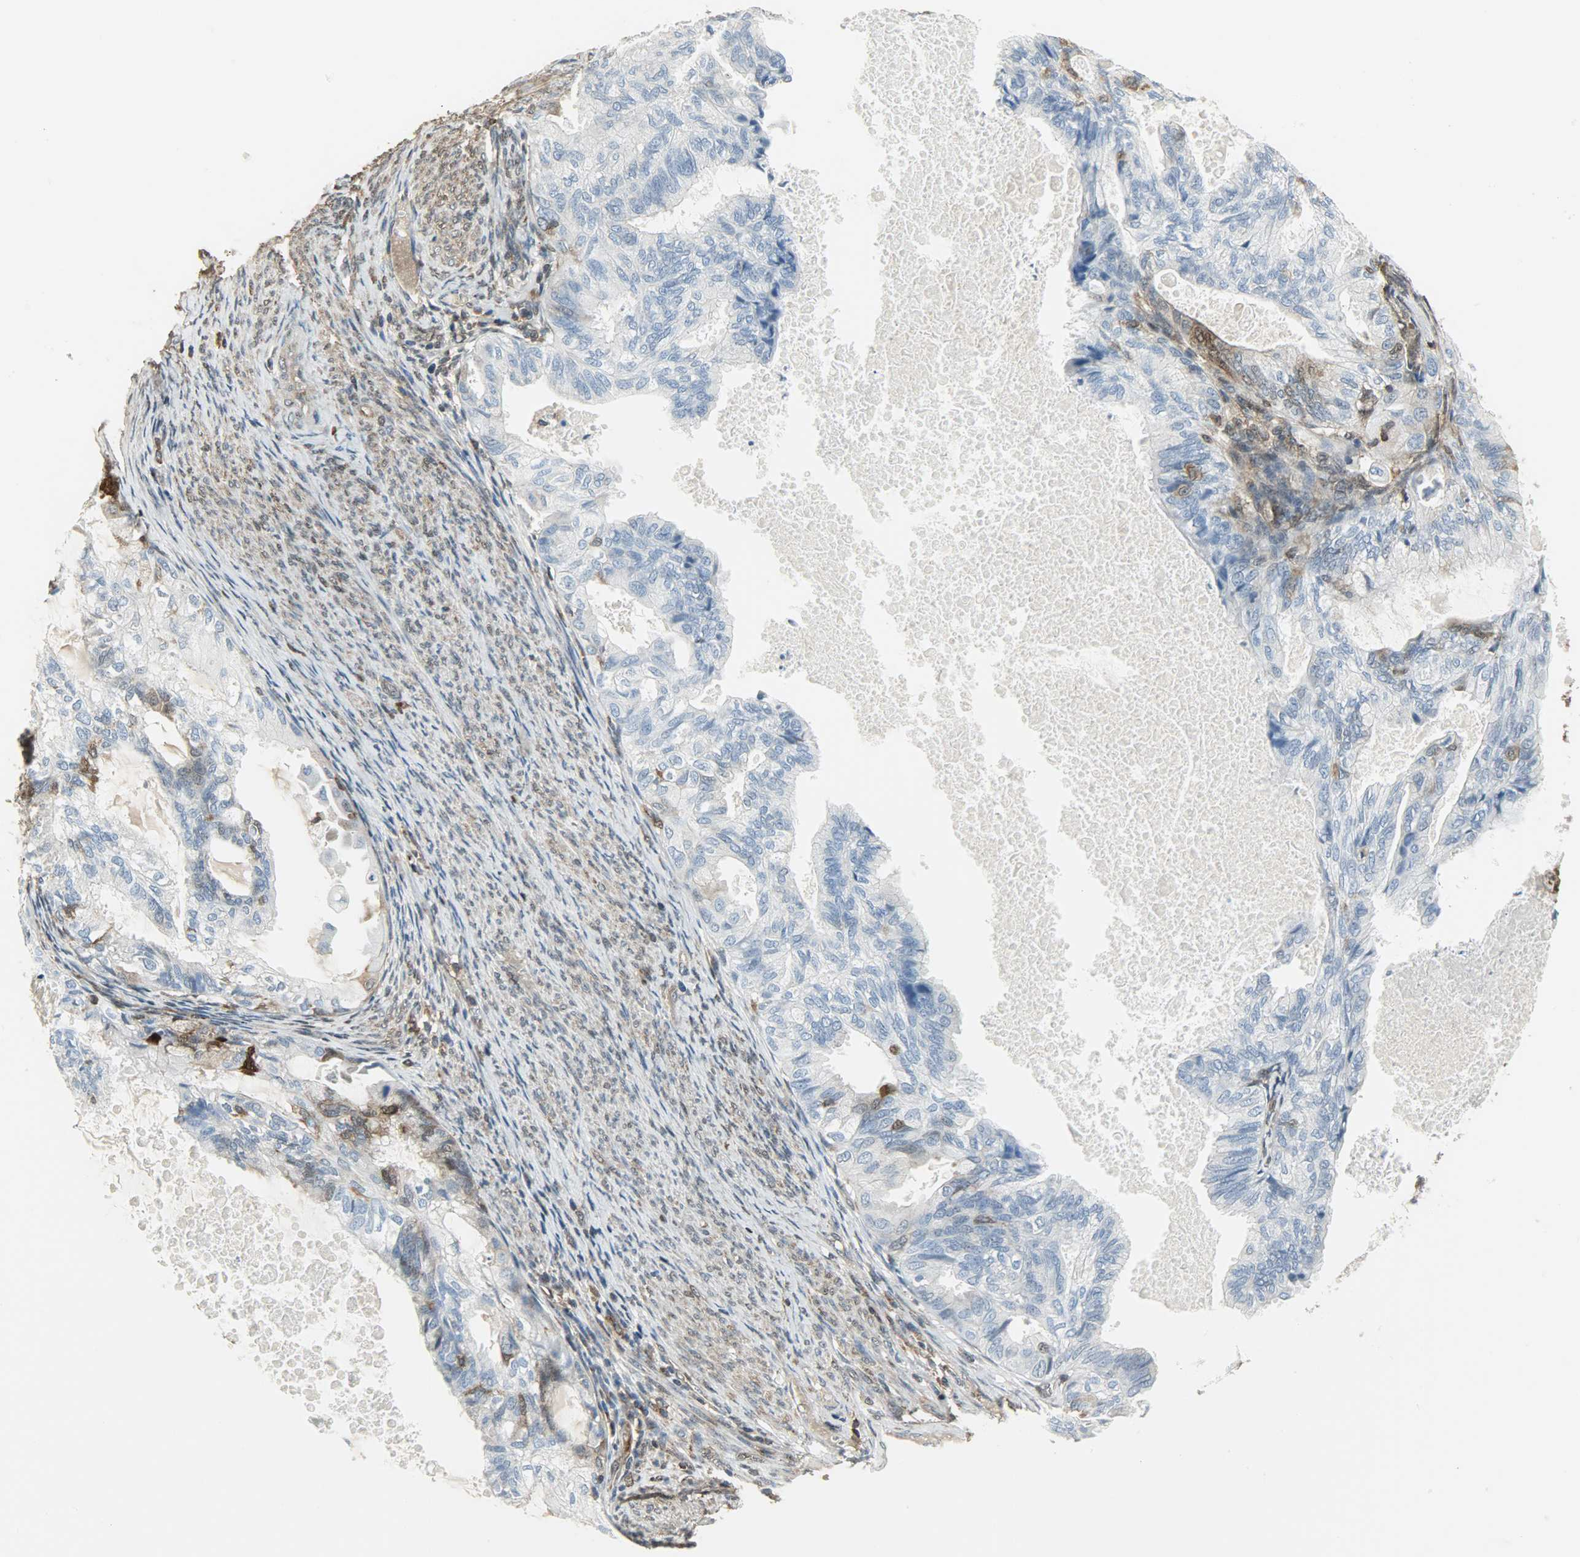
{"staining": {"intensity": "moderate", "quantity": "<25%", "location": "cytoplasmic/membranous"}, "tissue": "cervical cancer", "cell_type": "Tumor cells", "image_type": "cancer", "snomed": [{"axis": "morphology", "description": "Normal tissue, NOS"}, {"axis": "morphology", "description": "Adenocarcinoma, NOS"}, {"axis": "topography", "description": "Cervix"}, {"axis": "topography", "description": "Endometrium"}], "caption": "A photomicrograph showing moderate cytoplasmic/membranous positivity in about <25% of tumor cells in cervical cancer (adenocarcinoma), as visualized by brown immunohistochemical staining.", "gene": "LDHB", "patient": {"sex": "female", "age": 86}}